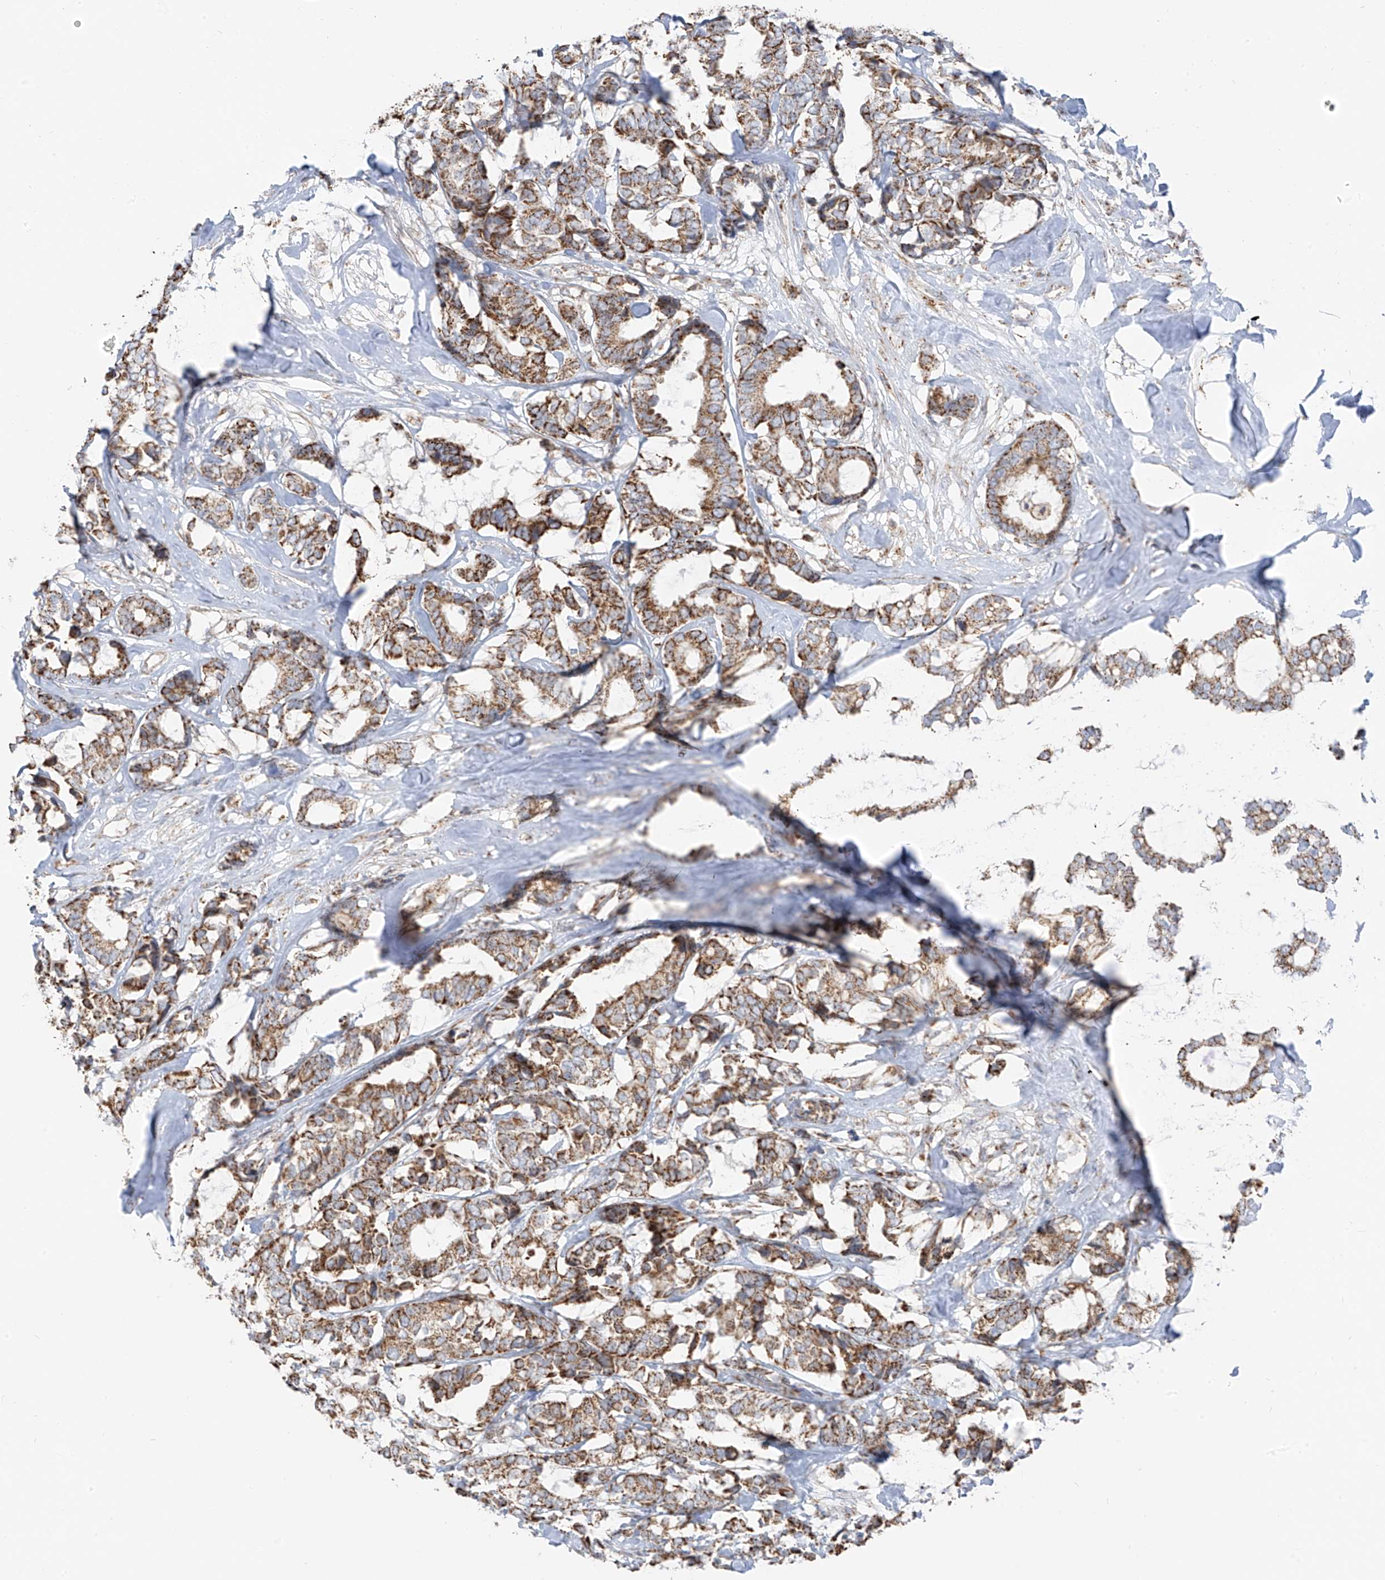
{"staining": {"intensity": "moderate", "quantity": ">75%", "location": "cytoplasmic/membranous"}, "tissue": "breast cancer", "cell_type": "Tumor cells", "image_type": "cancer", "snomed": [{"axis": "morphology", "description": "Duct carcinoma"}, {"axis": "topography", "description": "Breast"}], "caption": "Approximately >75% of tumor cells in human breast intraductal carcinoma demonstrate moderate cytoplasmic/membranous protein staining as visualized by brown immunohistochemical staining.", "gene": "ETHE1", "patient": {"sex": "female", "age": 87}}